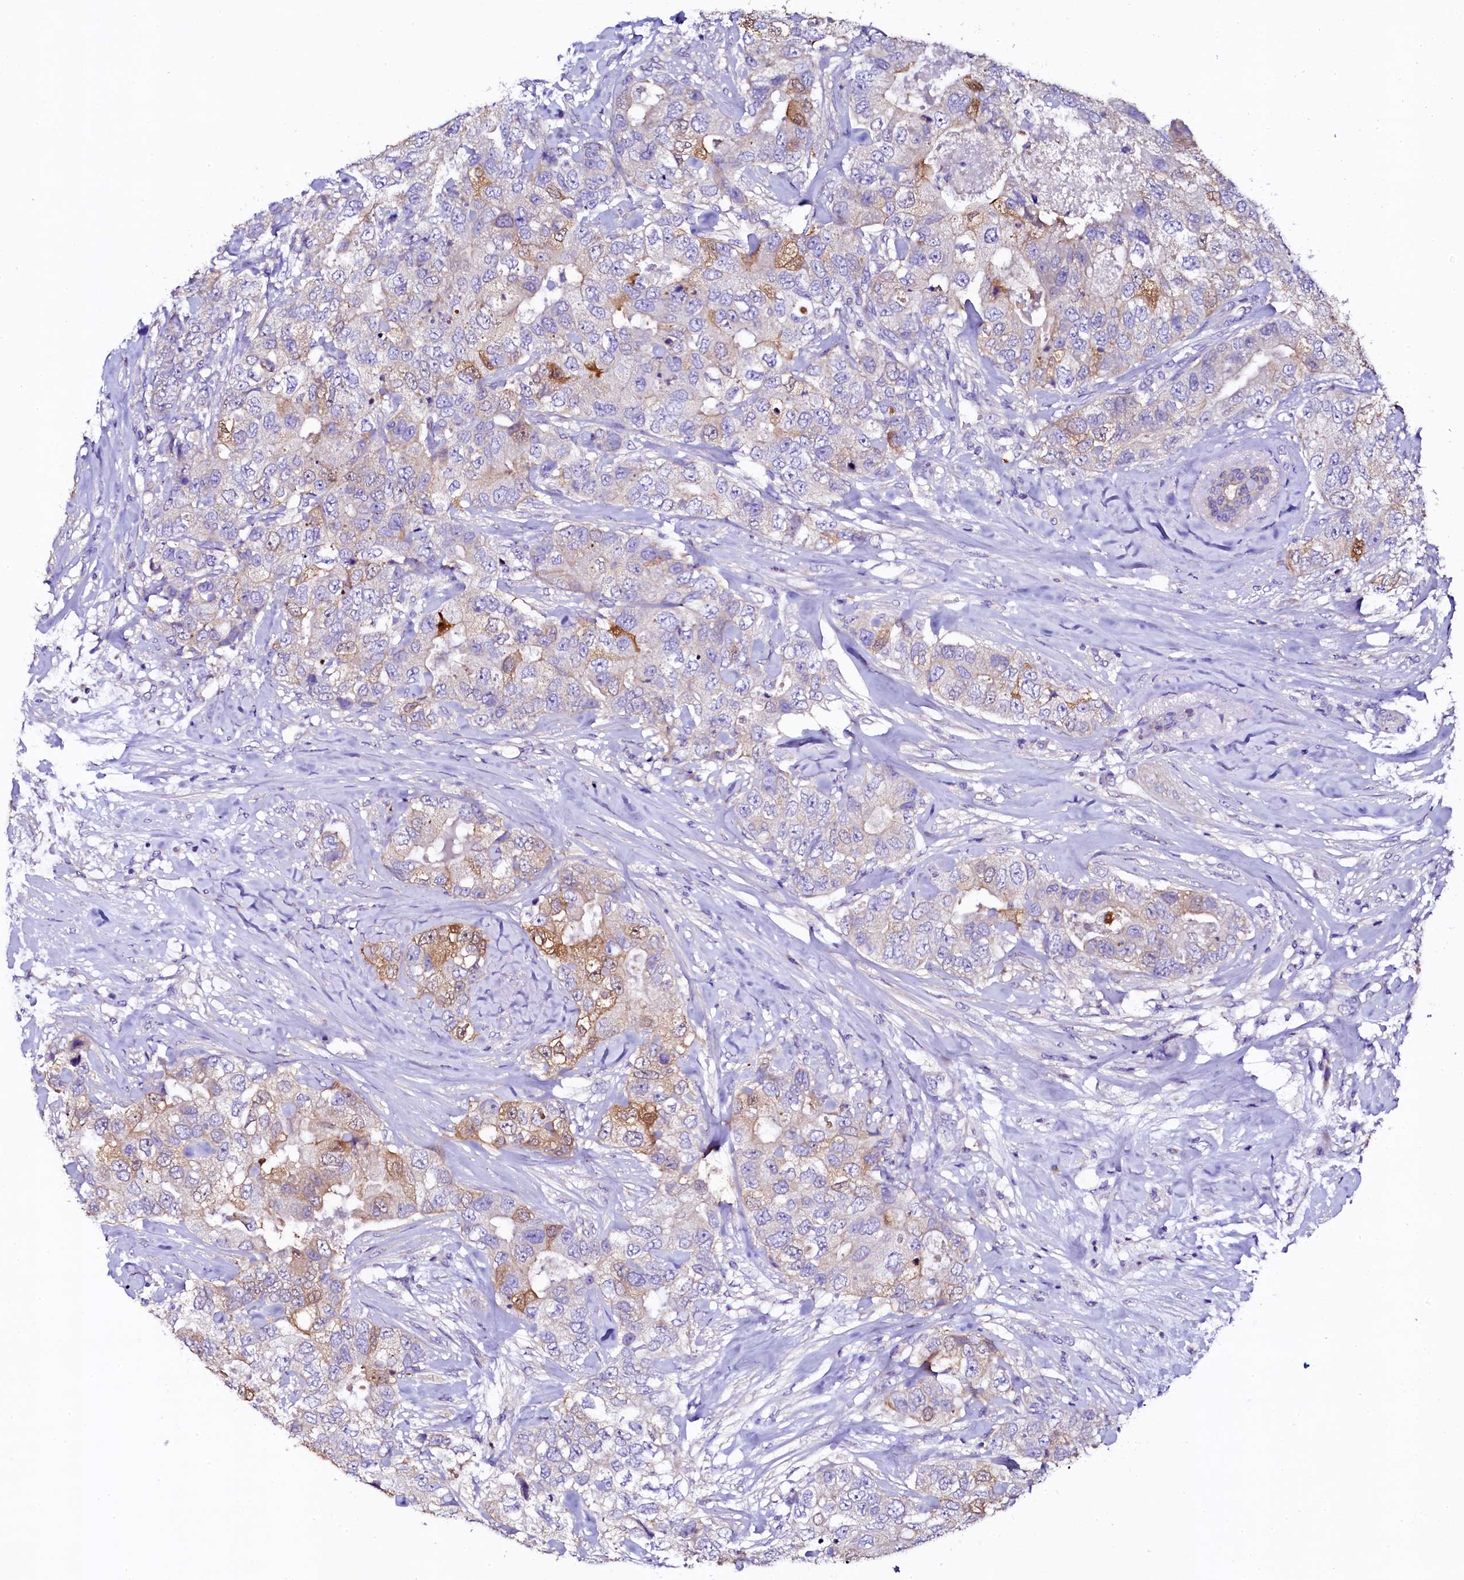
{"staining": {"intensity": "negative", "quantity": "none", "location": "none"}, "tissue": "breast cancer", "cell_type": "Tumor cells", "image_type": "cancer", "snomed": [{"axis": "morphology", "description": "Duct carcinoma"}, {"axis": "topography", "description": "Breast"}], "caption": "An immunohistochemistry photomicrograph of breast cancer (intraductal carcinoma) is shown. There is no staining in tumor cells of breast cancer (intraductal carcinoma).", "gene": "NAA16", "patient": {"sex": "female", "age": 62}}